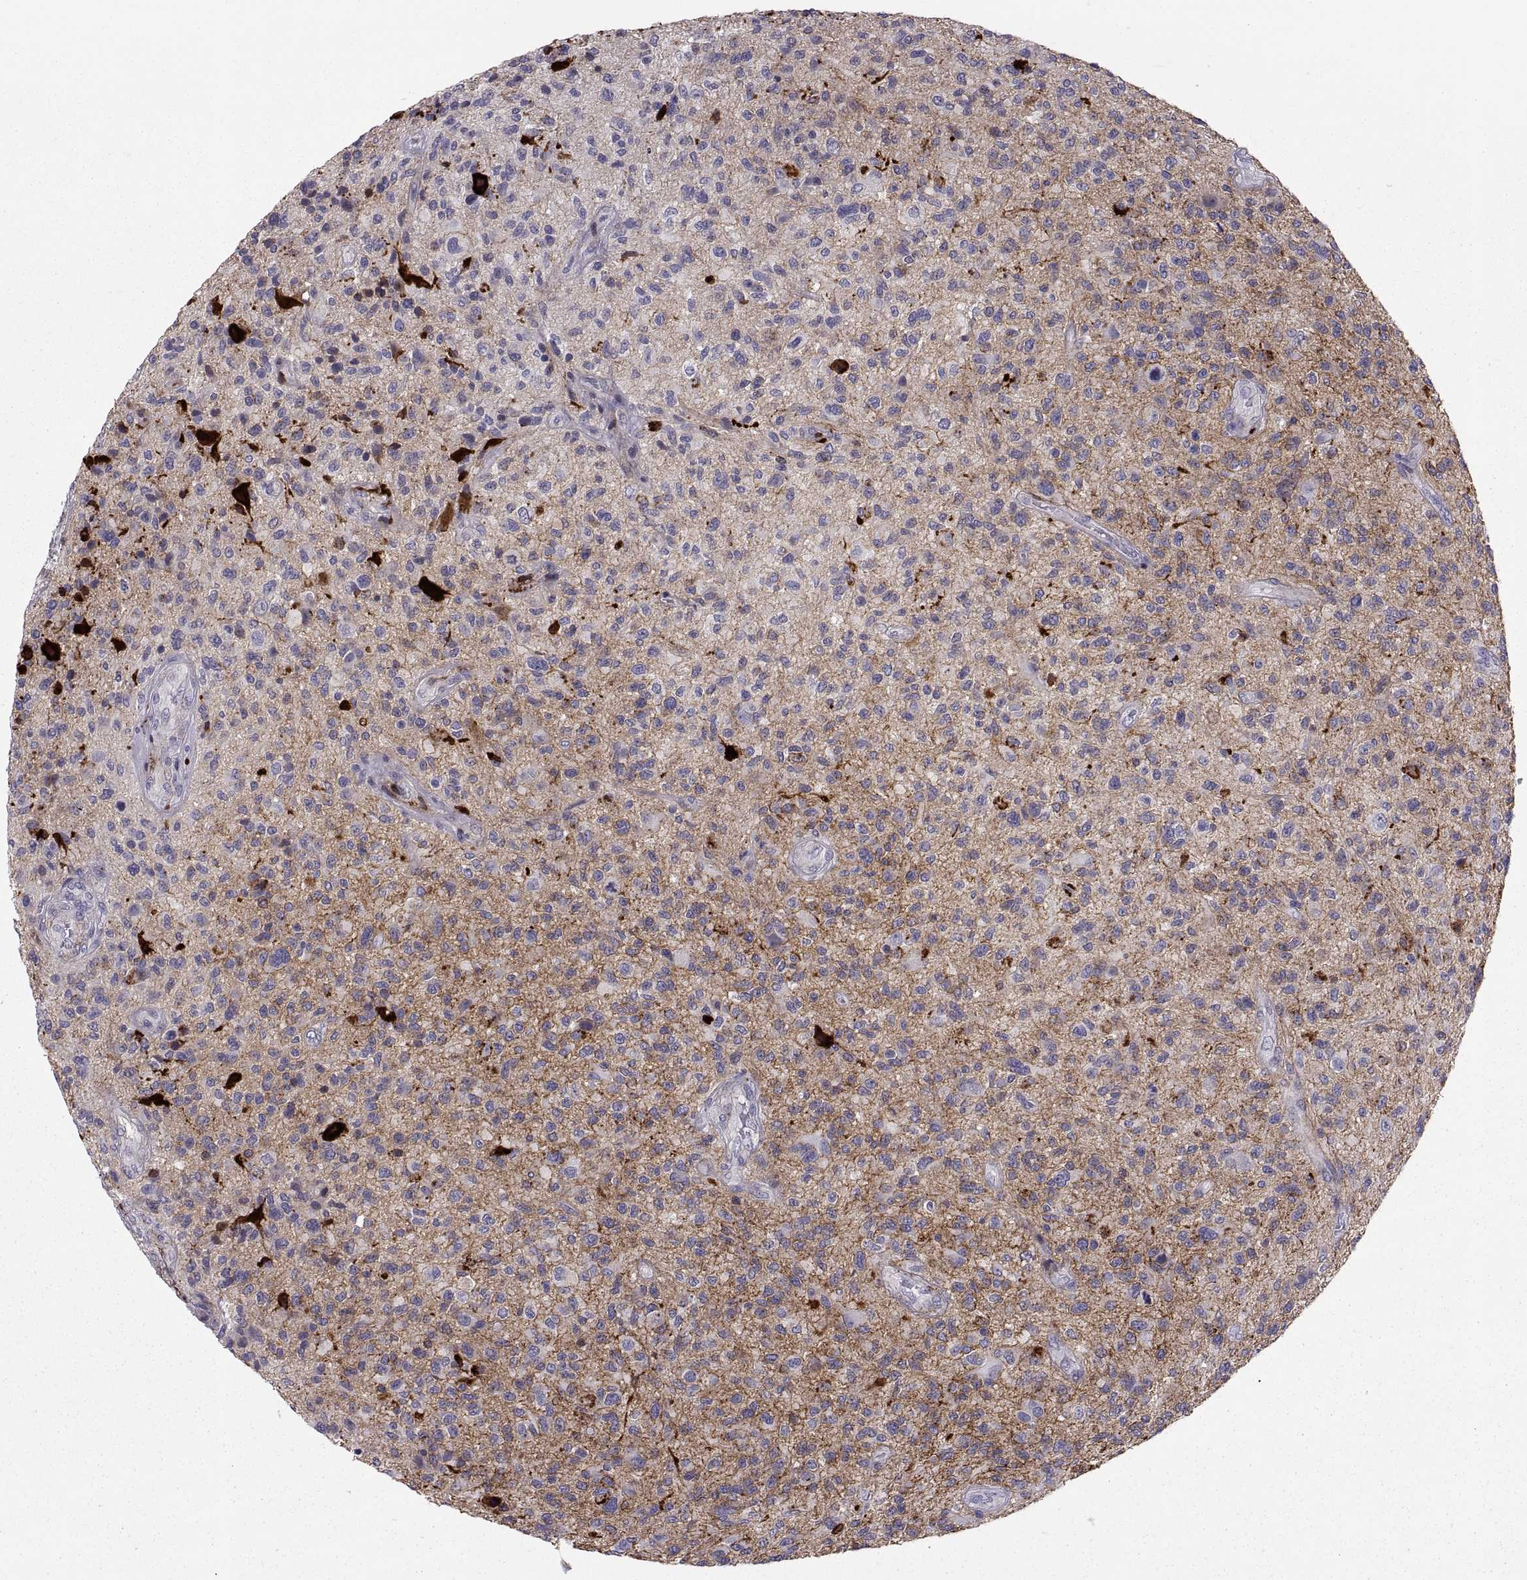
{"staining": {"intensity": "negative", "quantity": "none", "location": "none"}, "tissue": "glioma", "cell_type": "Tumor cells", "image_type": "cancer", "snomed": [{"axis": "morphology", "description": "Glioma, malignant, High grade"}, {"axis": "topography", "description": "Brain"}], "caption": "High magnification brightfield microscopy of glioma stained with DAB (brown) and counterstained with hematoxylin (blue): tumor cells show no significant positivity. Nuclei are stained in blue.", "gene": "PTN", "patient": {"sex": "male", "age": 47}}